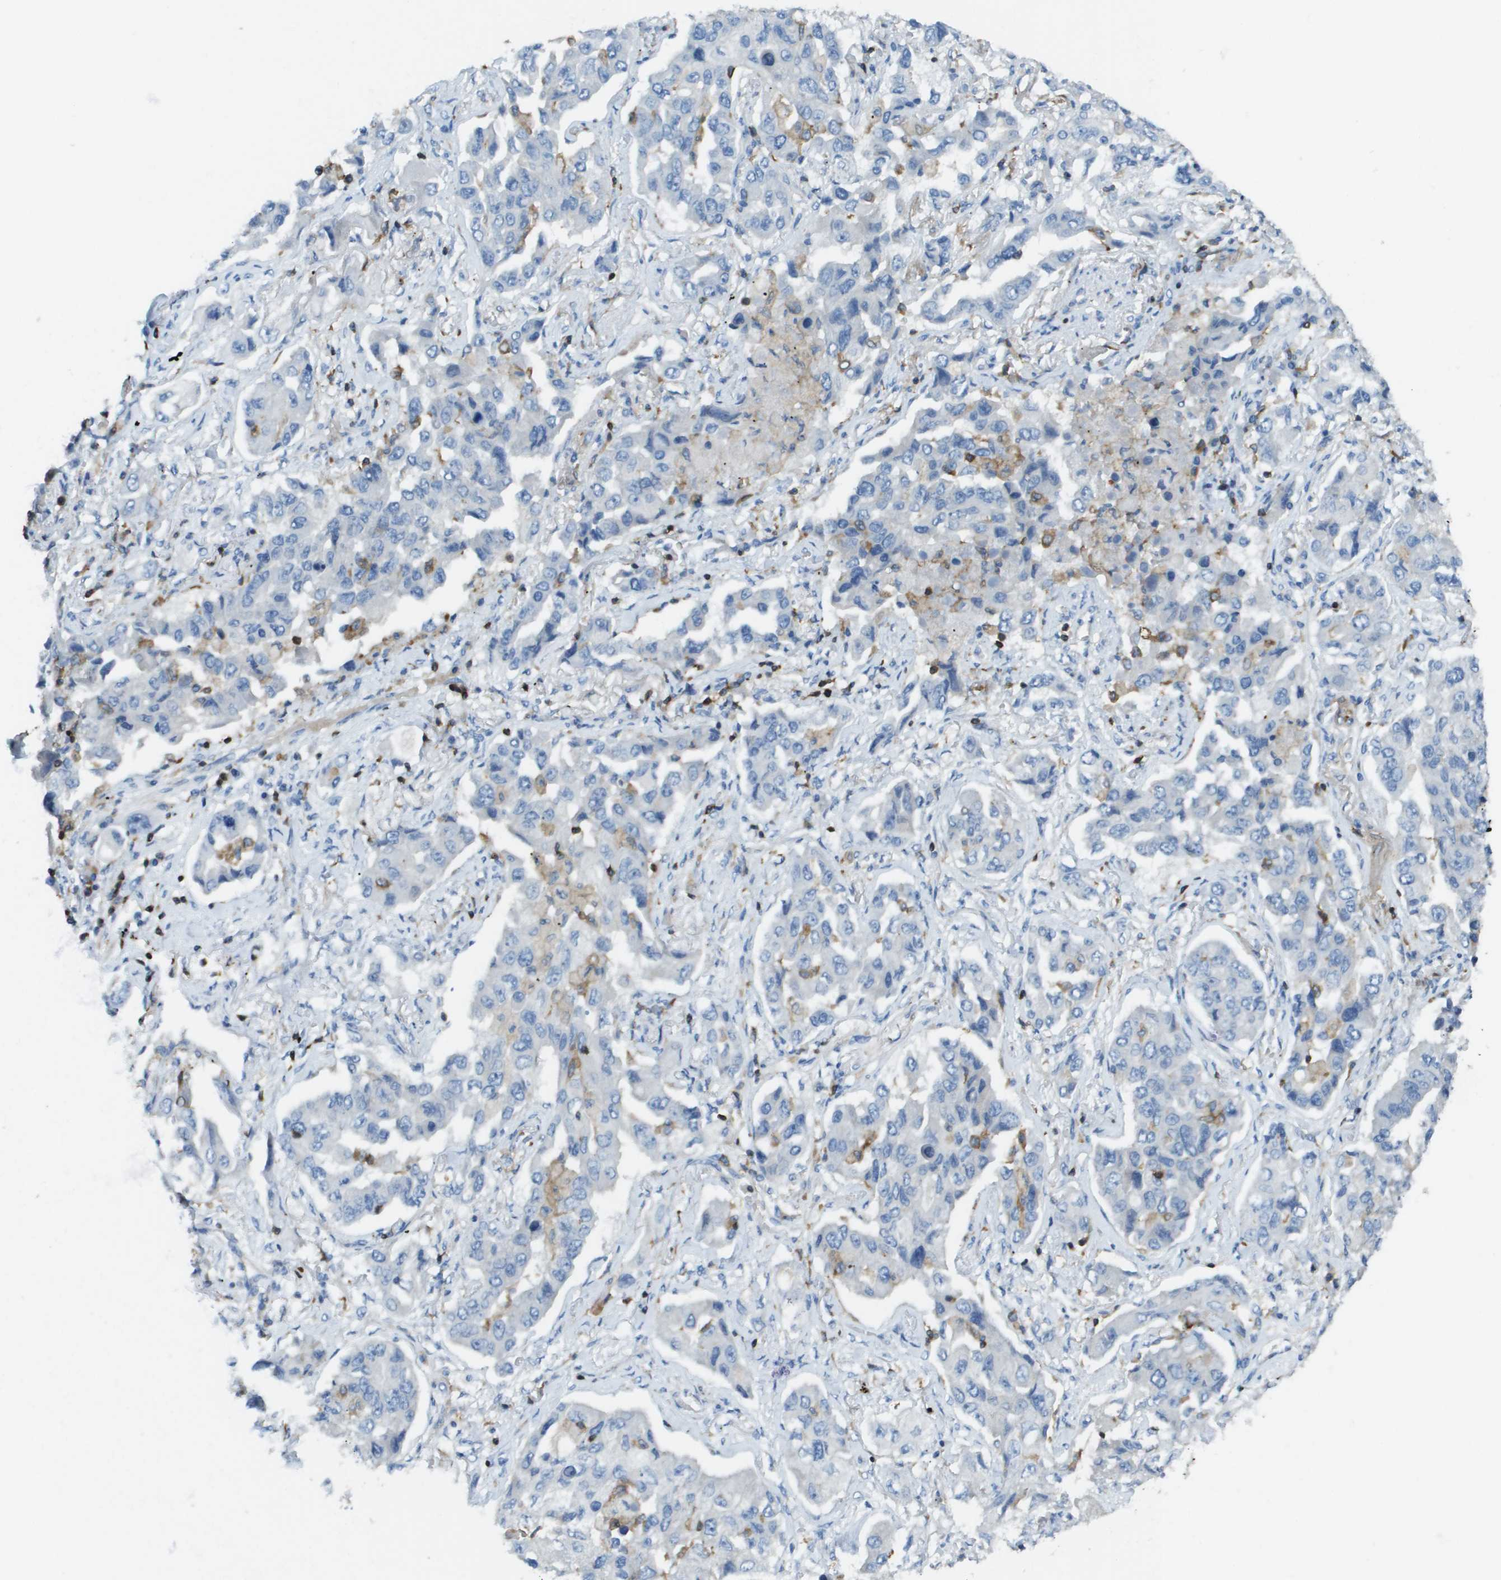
{"staining": {"intensity": "negative", "quantity": "none", "location": "none"}, "tissue": "lung cancer", "cell_type": "Tumor cells", "image_type": "cancer", "snomed": [{"axis": "morphology", "description": "Adenocarcinoma, NOS"}, {"axis": "topography", "description": "Lung"}], "caption": "Image shows no significant protein expression in tumor cells of lung adenocarcinoma.", "gene": "APBB1IP", "patient": {"sex": "female", "age": 65}}